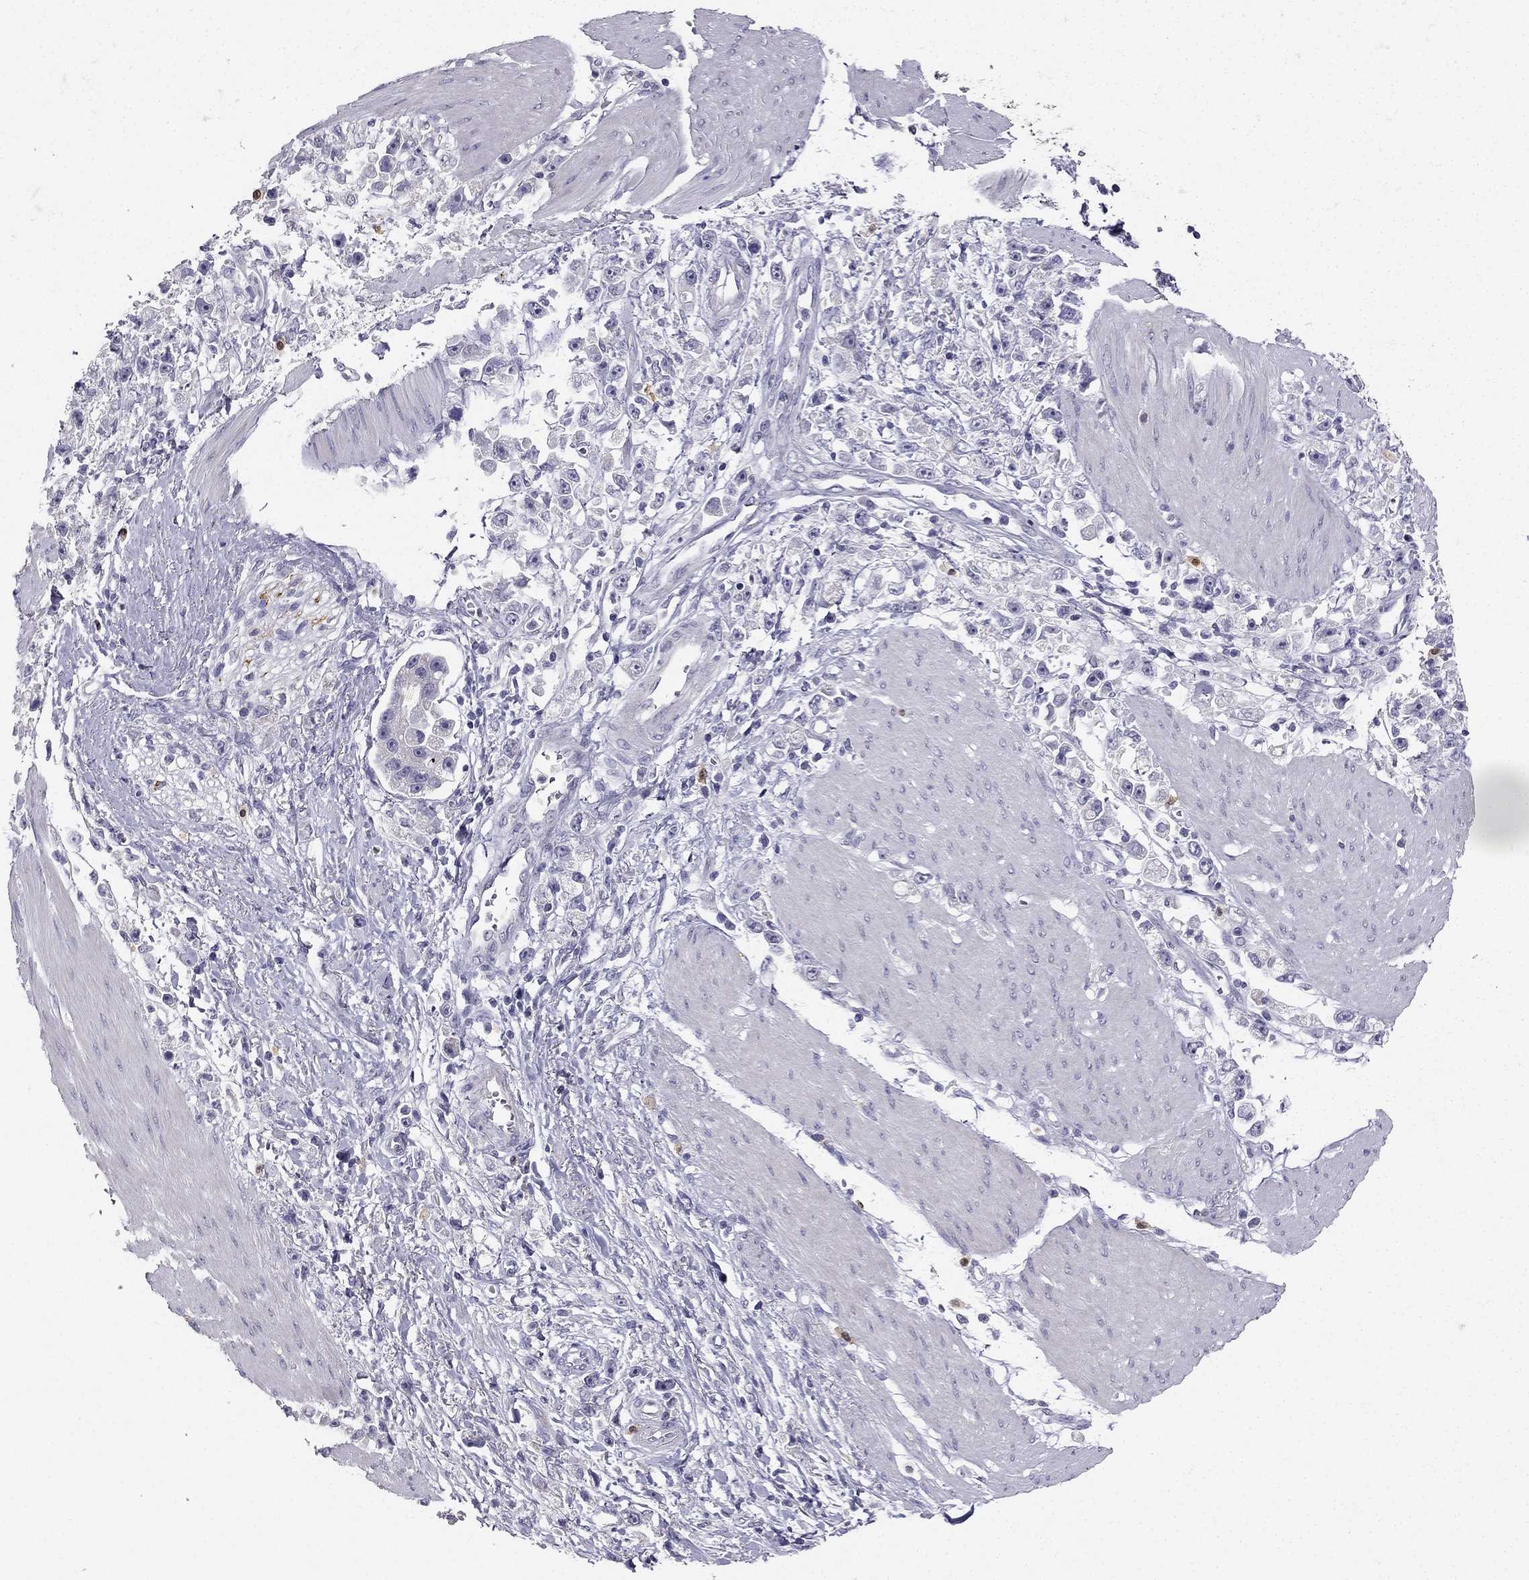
{"staining": {"intensity": "negative", "quantity": "none", "location": "none"}, "tissue": "stomach cancer", "cell_type": "Tumor cells", "image_type": "cancer", "snomed": [{"axis": "morphology", "description": "Adenocarcinoma, NOS"}, {"axis": "topography", "description": "Stomach"}], "caption": "This image is of stomach adenocarcinoma stained with IHC to label a protein in brown with the nuclei are counter-stained blue. There is no staining in tumor cells.", "gene": "CALB2", "patient": {"sex": "female", "age": 59}}